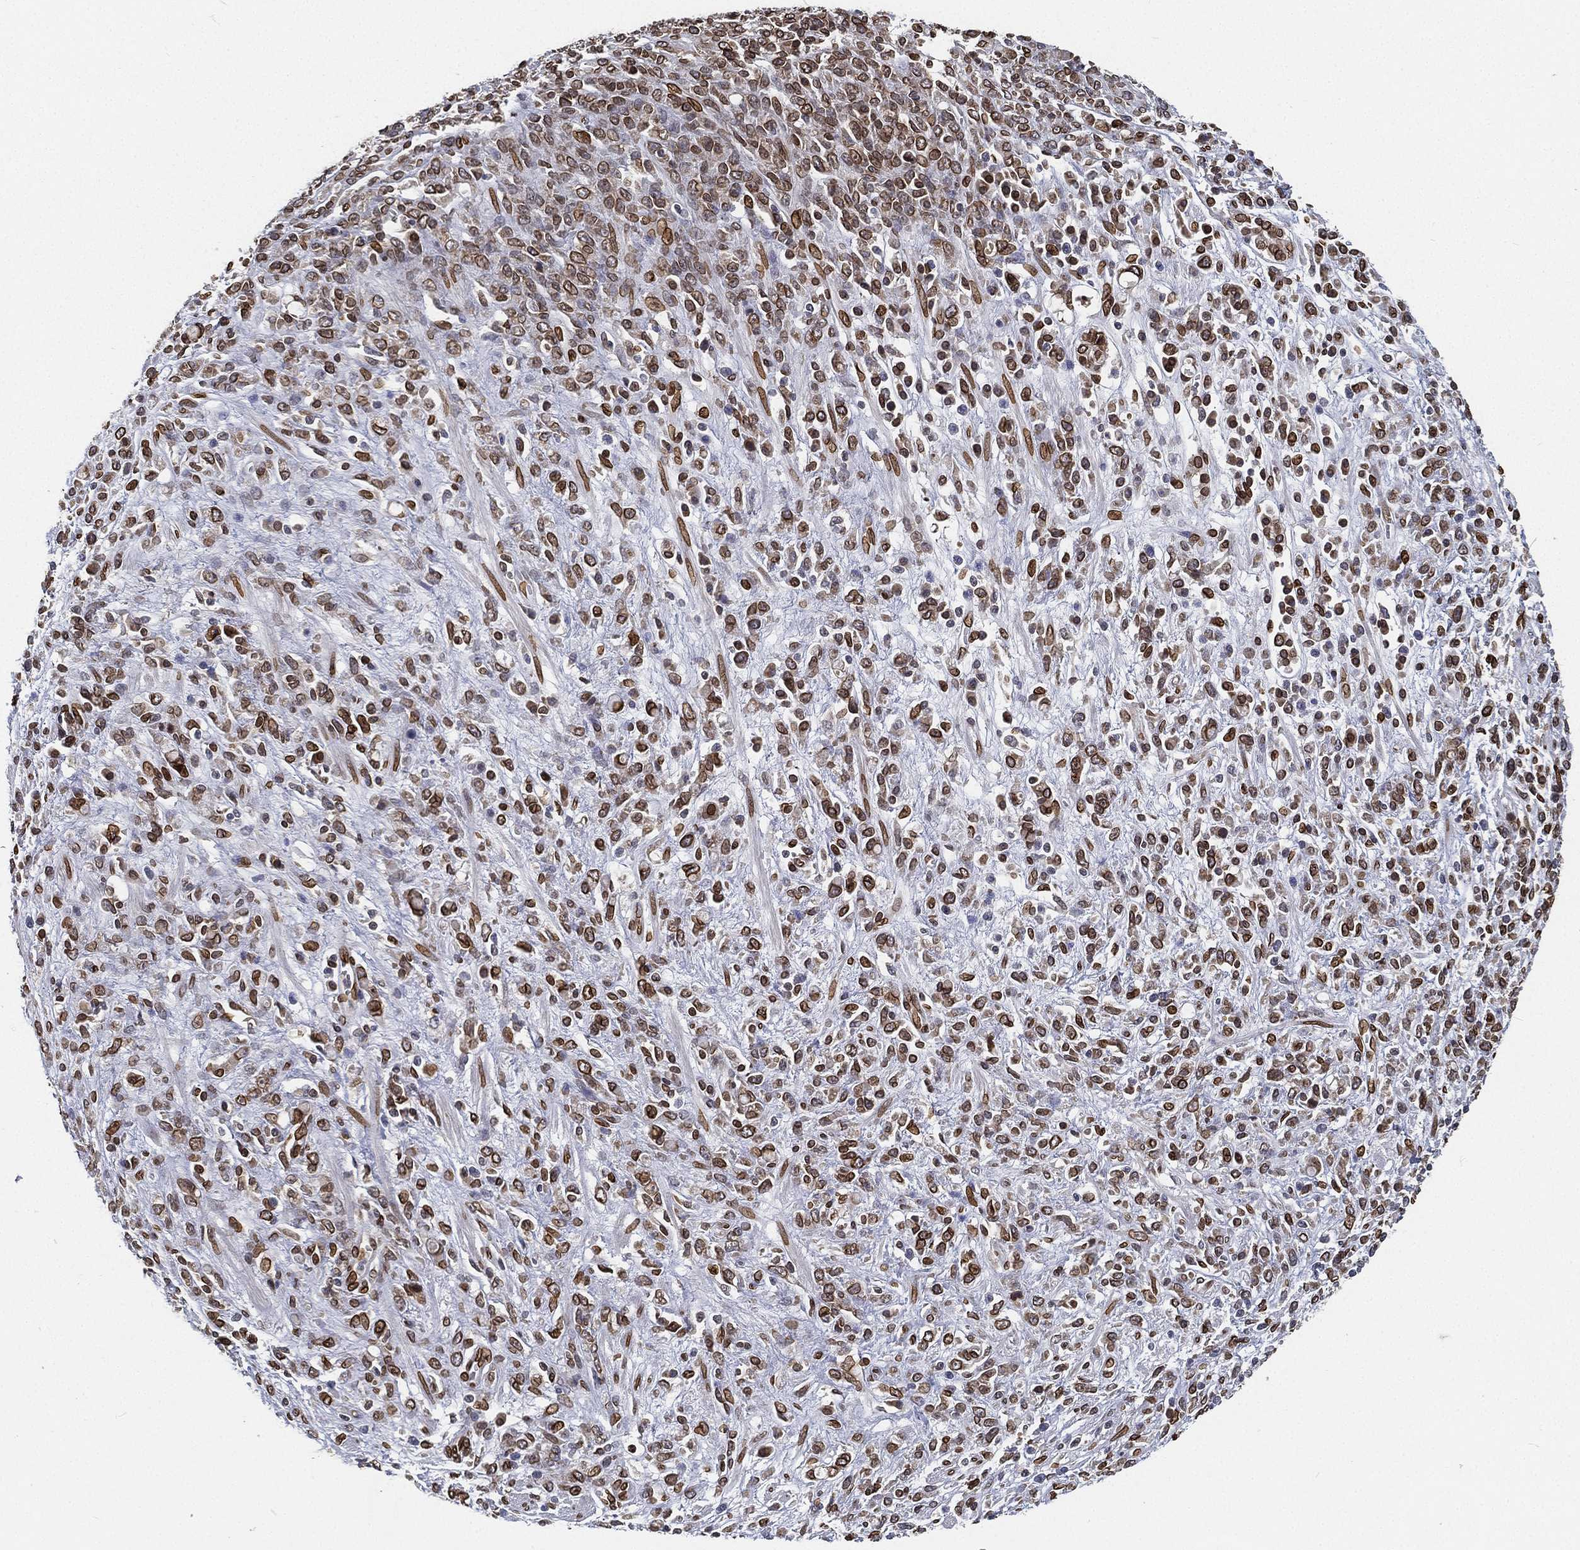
{"staining": {"intensity": "strong", "quantity": ">75%", "location": "cytoplasmic/membranous,nuclear"}, "tissue": "stomach cancer", "cell_type": "Tumor cells", "image_type": "cancer", "snomed": [{"axis": "morphology", "description": "Adenocarcinoma, NOS"}, {"axis": "topography", "description": "Stomach"}], "caption": "Strong cytoplasmic/membranous and nuclear protein expression is present in approximately >75% of tumor cells in stomach cancer (adenocarcinoma).", "gene": "PALB2", "patient": {"sex": "female", "age": 57}}